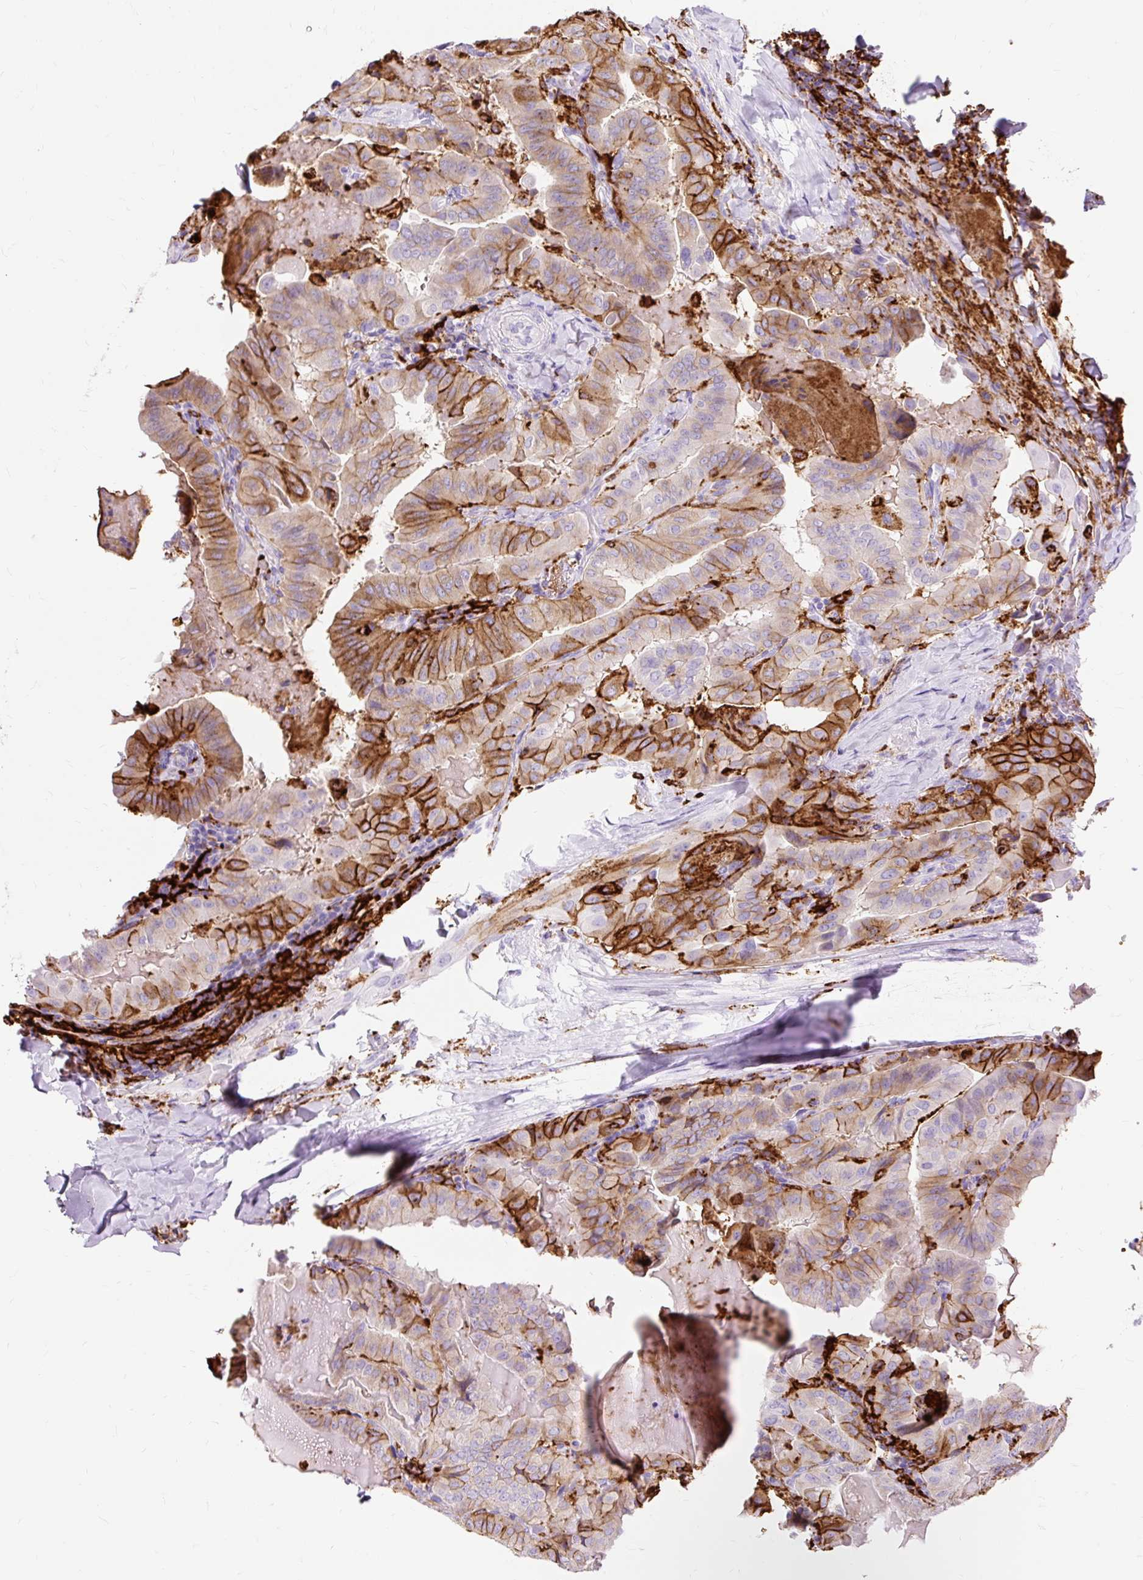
{"staining": {"intensity": "moderate", "quantity": "25%-75%", "location": "cytoplasmic/membranous"}, "tissue": "thyroid cancer", "cell_type": "Tumor cells", "image_type": "cancer", "snomed": [{"axis": "morphology", "description": "Papillary adenocarcinoma, NOS"}, {"axis": "topography", "description": "Thyroid gland"}], "caption": "A medium amount of moderate cytoplasmic/membranous expression is present in about 25%-75% of tumor cells in papillary adenocarcinoma (thyroid) tissue. The protein is shown in brown color, while the nuclei are stained blue.", "gene": "HLA-DRA", "patient": {"sex": "female", "age": 68}}